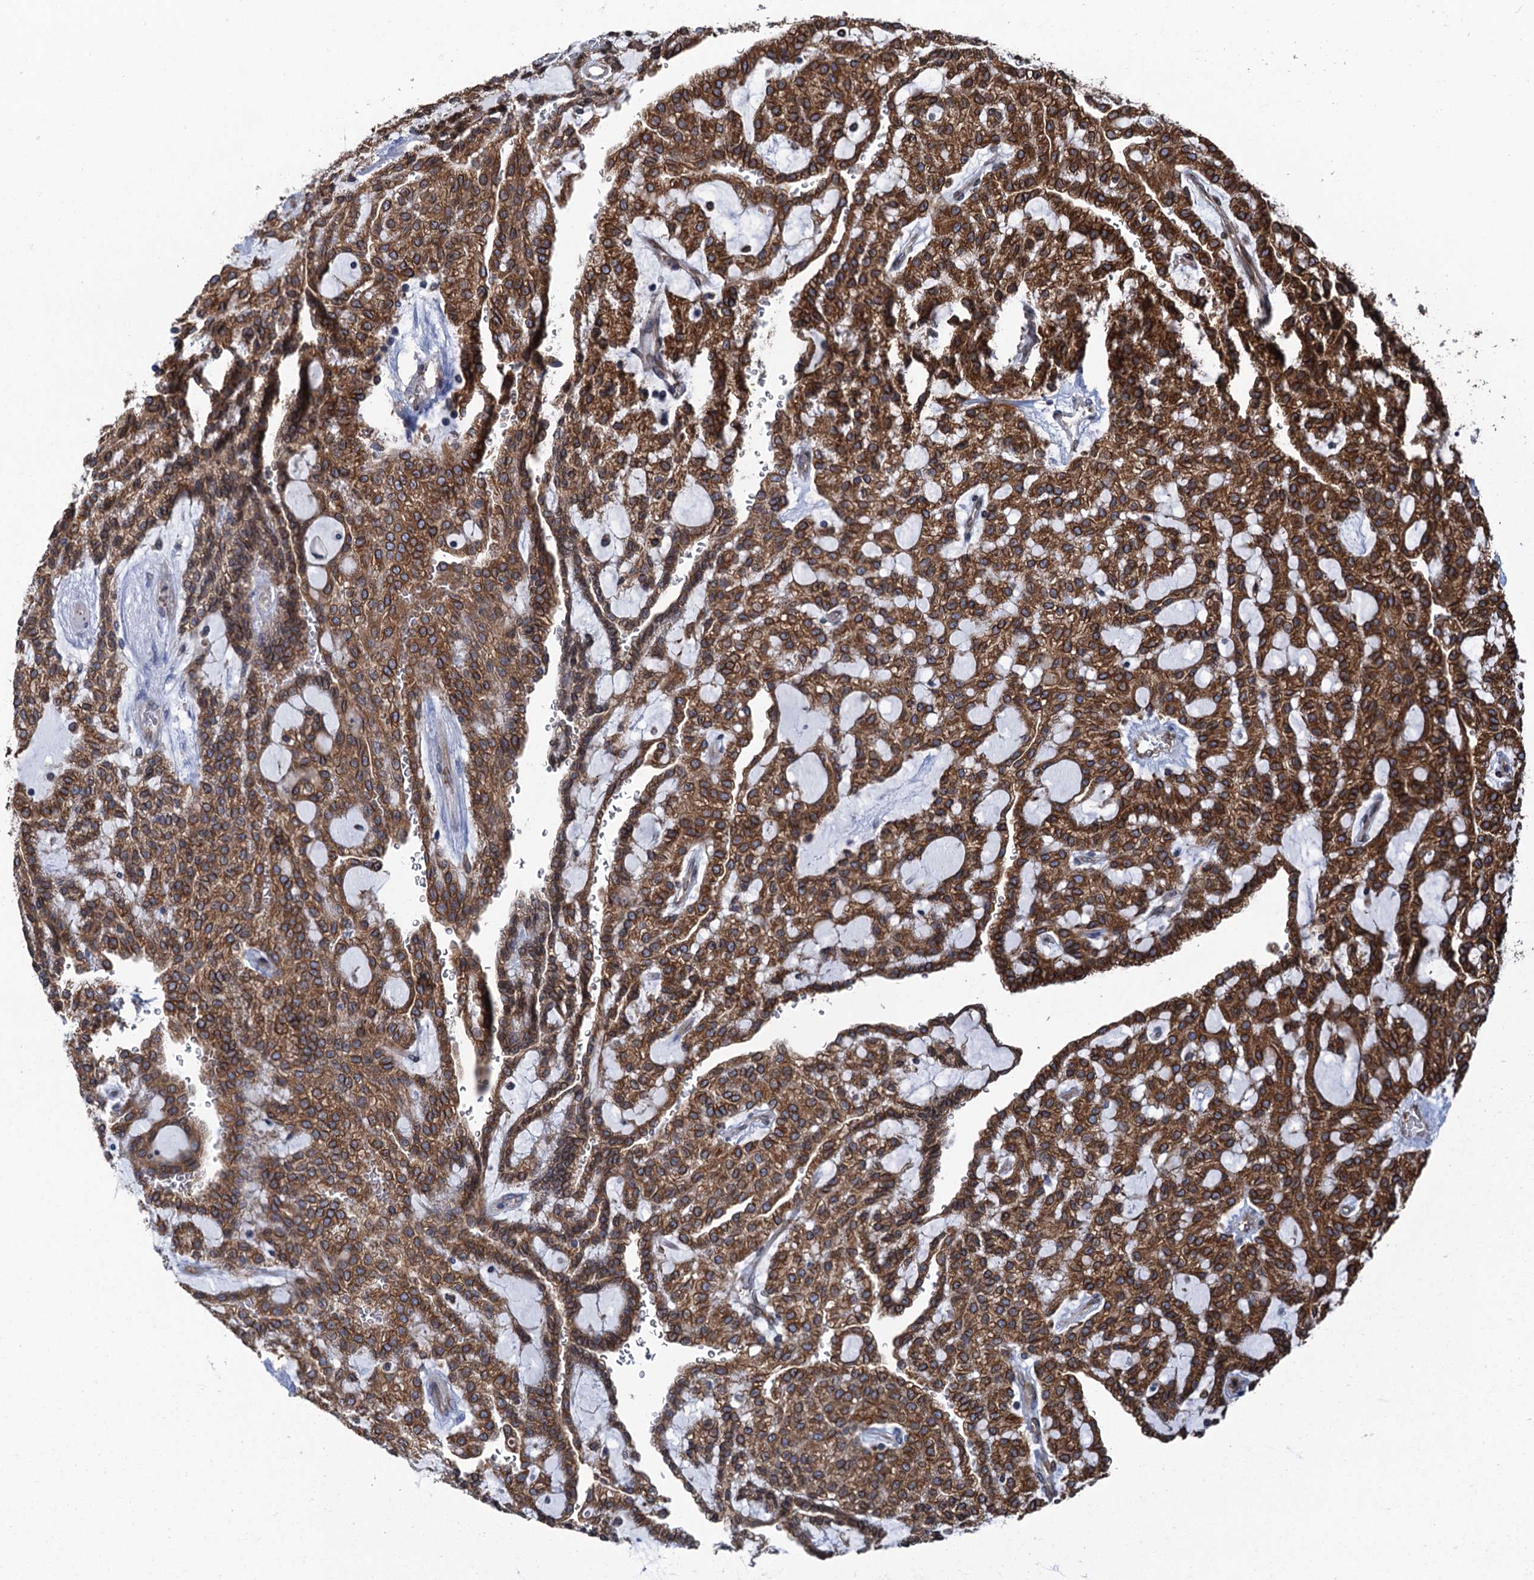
{"staining": {"intensity": "strong", "quantity": ">75%", "location": "cytoplasmic/membranous"}, "tissue": "renal cancer", "cell_type": "Tumor cells", "image_type": "cancer", "snomed": [{"axis": "morphology", "description": "Adenocarcinoma, NOS"}, {"axis": "topography", "description": "Kidney"}], "caption": "DAB (3,3'-diaminobenzidine) immunohistochemical staining of human renal cancer (adenocarcinoma) demonstrates strong cytoplasmic/membranous protein expression in about >75% of tumor cells. (DAB IHC with brightfield microscopy, high magnification).", "gene": "TMEM205", "patient": {"sex": "male", "age": 63}}